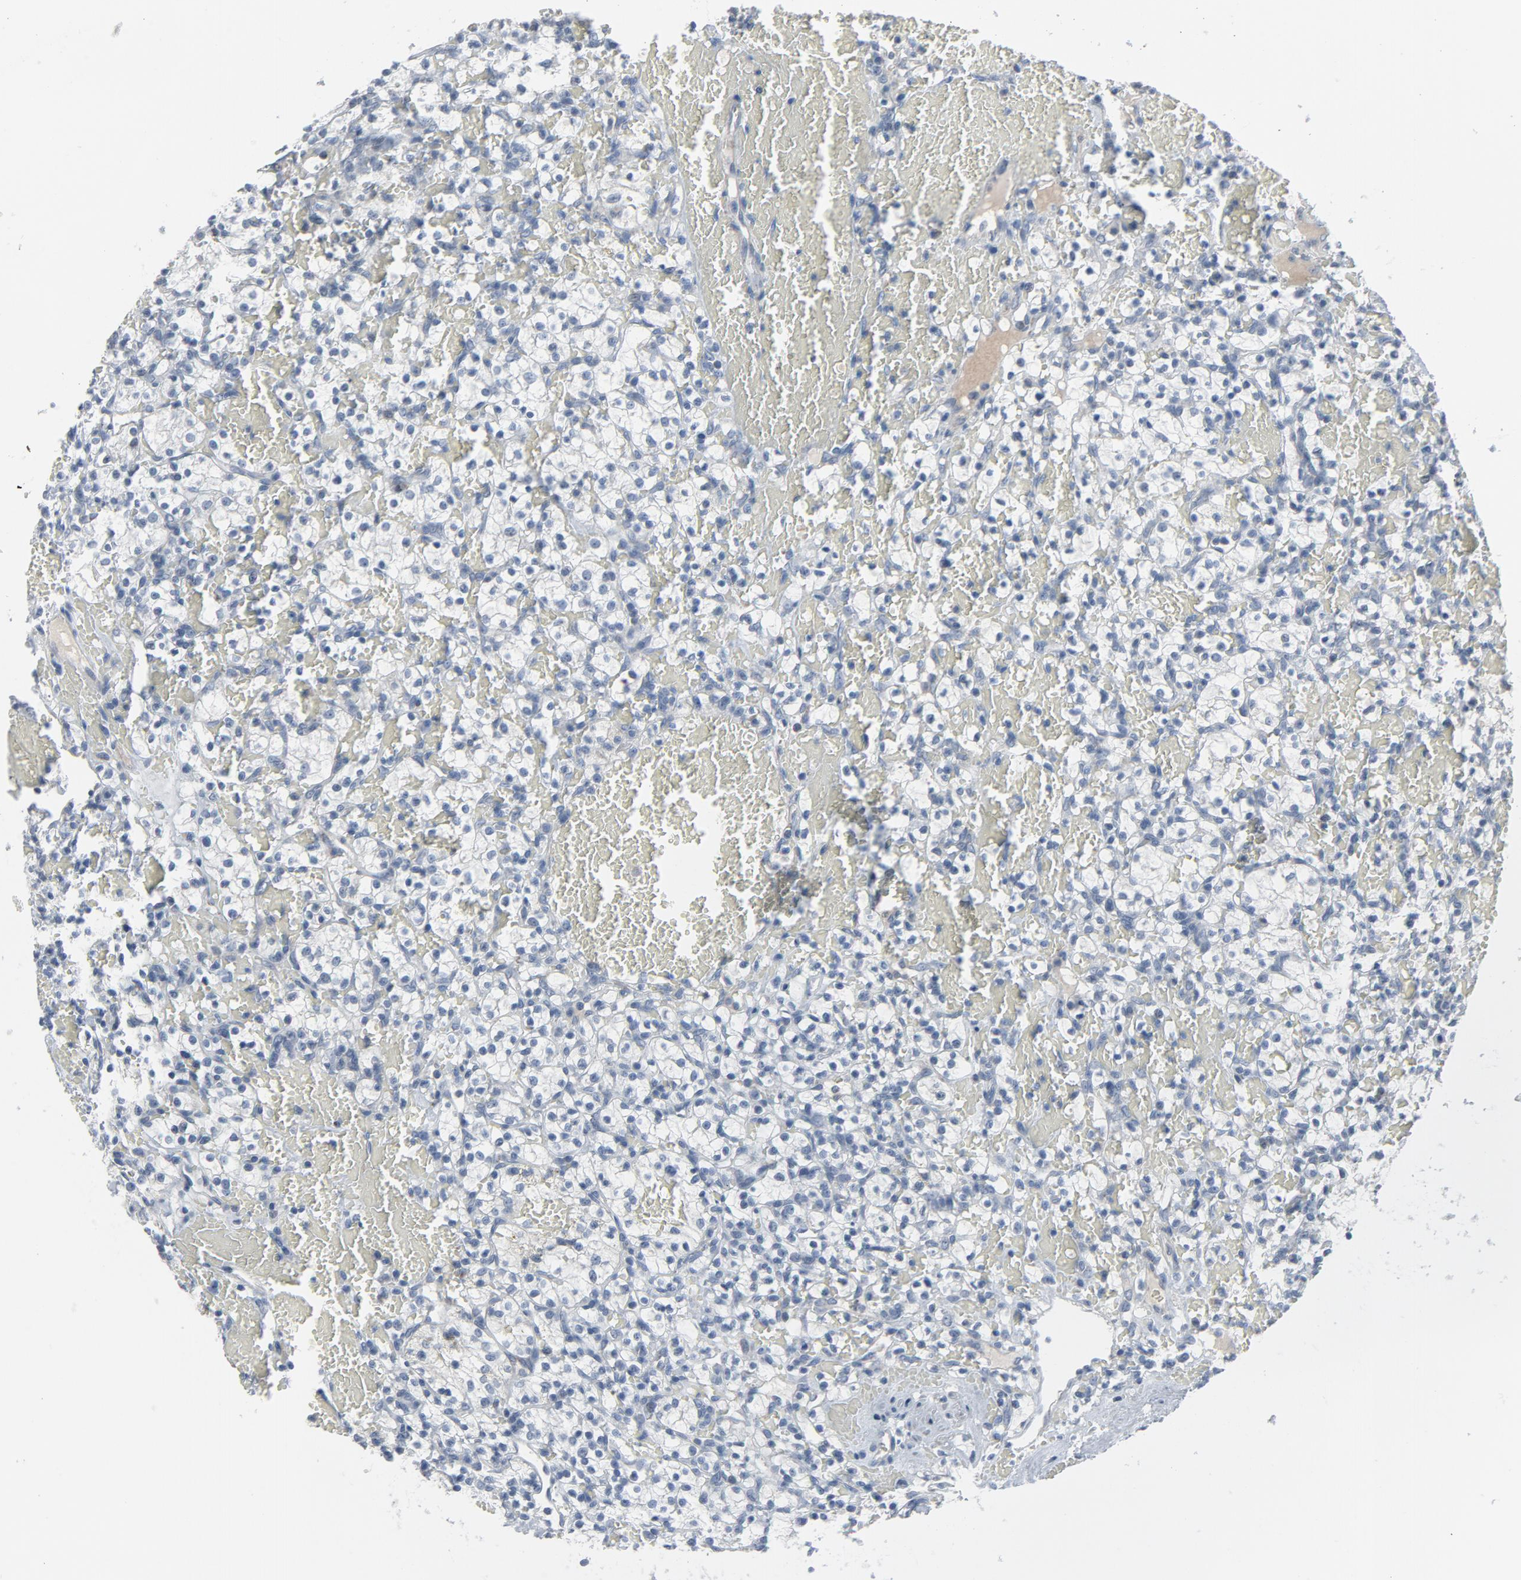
{"staining": {"intensity": "negative", "quantity": "none", "location": "none"}, "tissue": "renal cancer", "cell_type": "Tumor cells", "image_type": "cancer", "snomed": [{"axis": "morphology", "description": "Adenocarcinoma, NOS"}, {"axis": "topography", "description": "Kidney"}], "caption": "Immunohistochemistry (IHC) photomicrograph of neoplastic tissue: human renal cancer (adenocarcinoma) stained with DAB (3,3'-diaminobenzidine) demonstrates no significant protein staining in tumor cells. (DAB (3,3'-diaminobenzidine) IHC visualized using brightfield microscopy, high magnification).", "gene": "GPX2", "patient": {"sex": "female", "age": 60}}